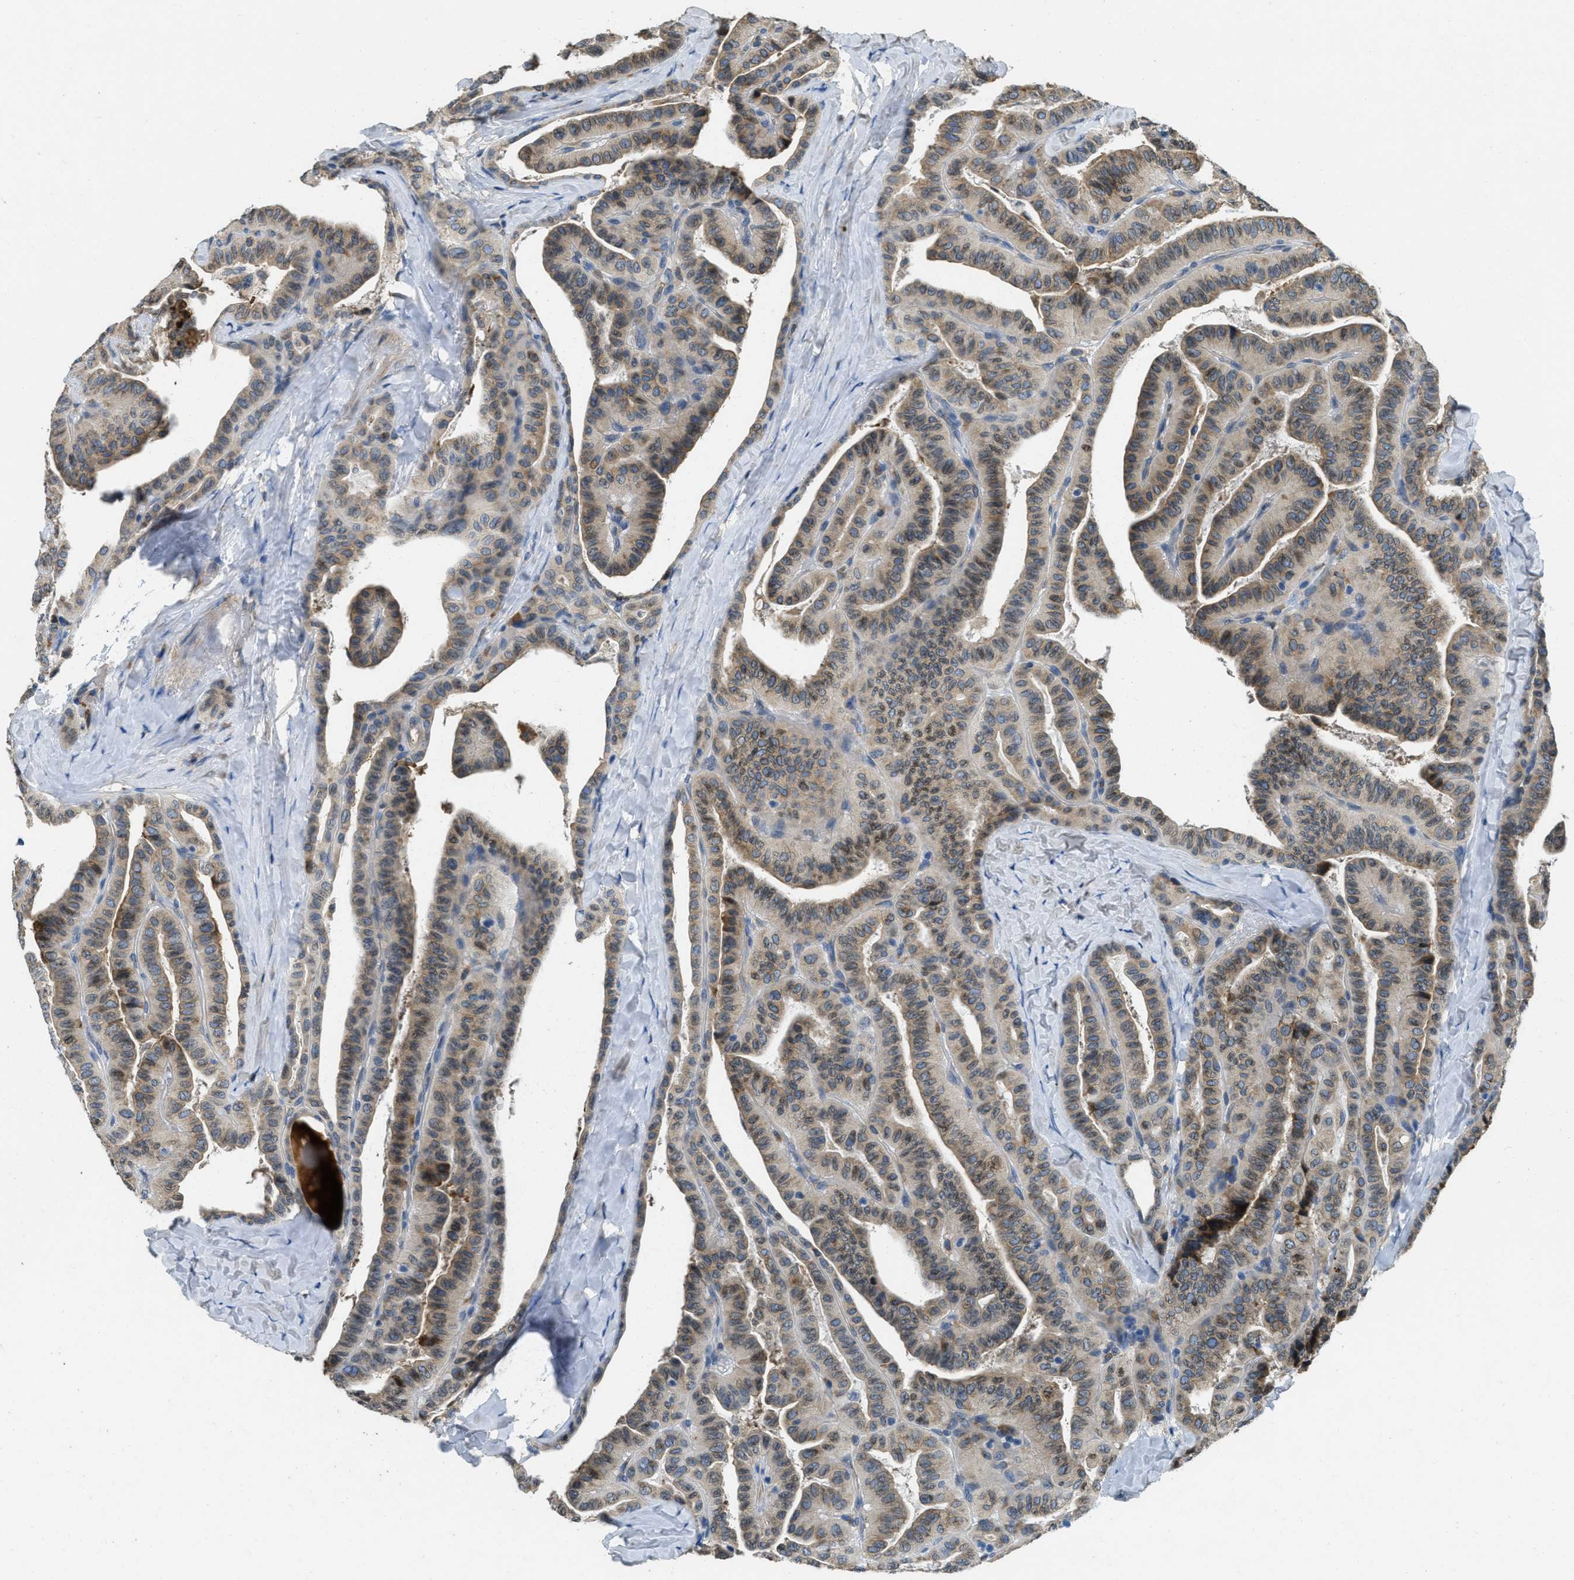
{"staining": {"intensity": "weak", "quantity": ">75%", "location": "cytoplasmic/membranous,nuclear"}, "tissue": "thyroid cancer", "cell_type": "Tumor cells", "image_type": "cancer", "snomed": [{"axis": "morphology", "description": "Papillary adenocarcinoma, NOS"}, {"axis": "topography", "description": "Thyroid gland"}], "caption": "Human thyroid papillary adenocarcinoma stained for a protein (brown) exhibits weak cytoplasmic/membranous and nuclear positive expression in approximately >75% of tumor cells.", "gene": "MPDU1", "patient": {"sex": "male", "age": 77}}